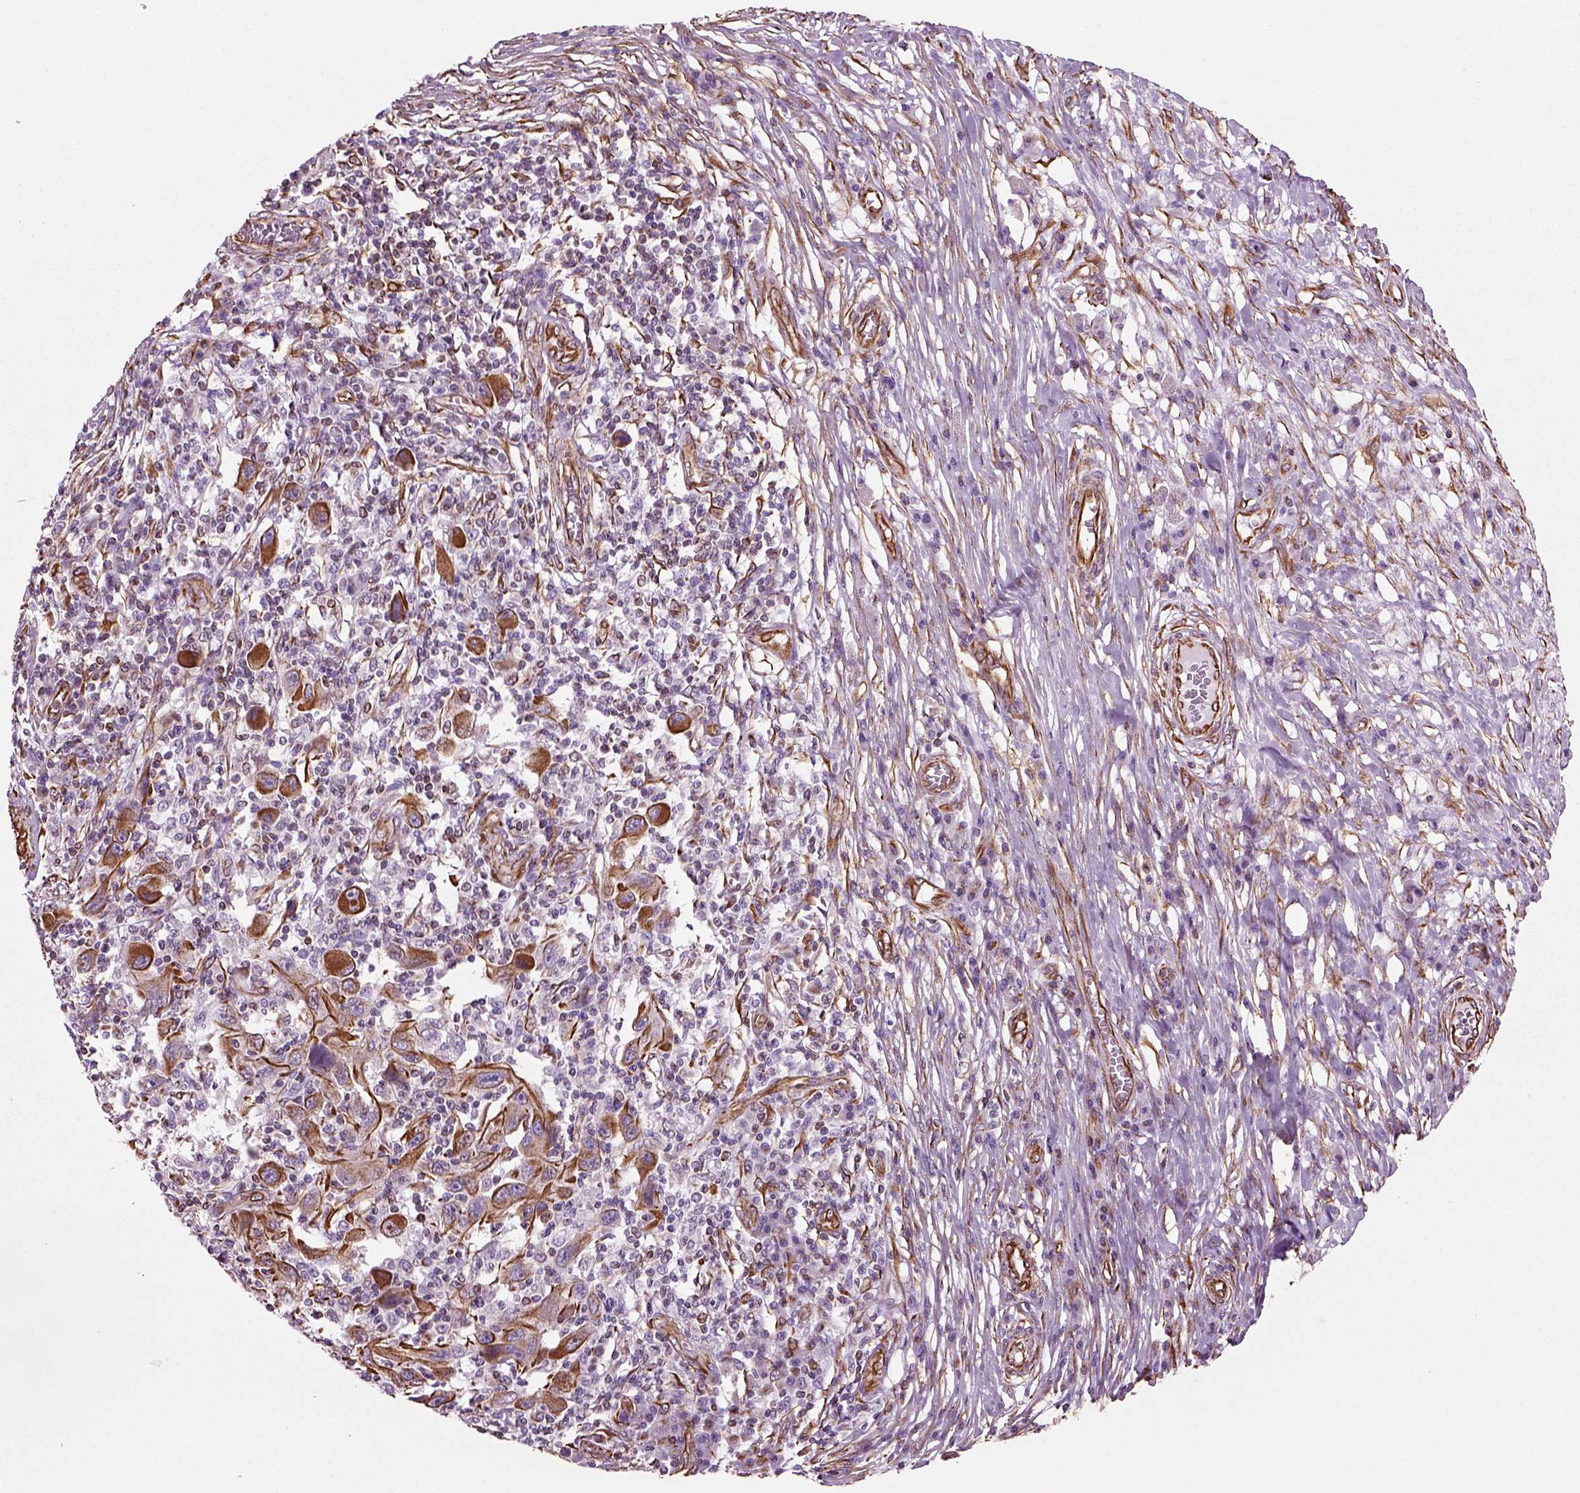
{"staining": {"intensity": "strong", "quantity": "25%-75%", "location": "cytoplasmic/membranous"}, "tissue": "melanoma", "cell_type": "Tumor cells", "image_type": "cancer", "snomed": [{"axis": "morphology", "description": "Malignant melanoma, NOS"}, {"axis": "topography", "description": "Skin"}], "caption": "About 25%-75% of tumor cells in melanoma display strong cytoplasmic/membranous protein positivity as visualized by brown immunohistochemical staining.", "gene": "ACER3", "patient": {"sex": "male", "age": 53}}